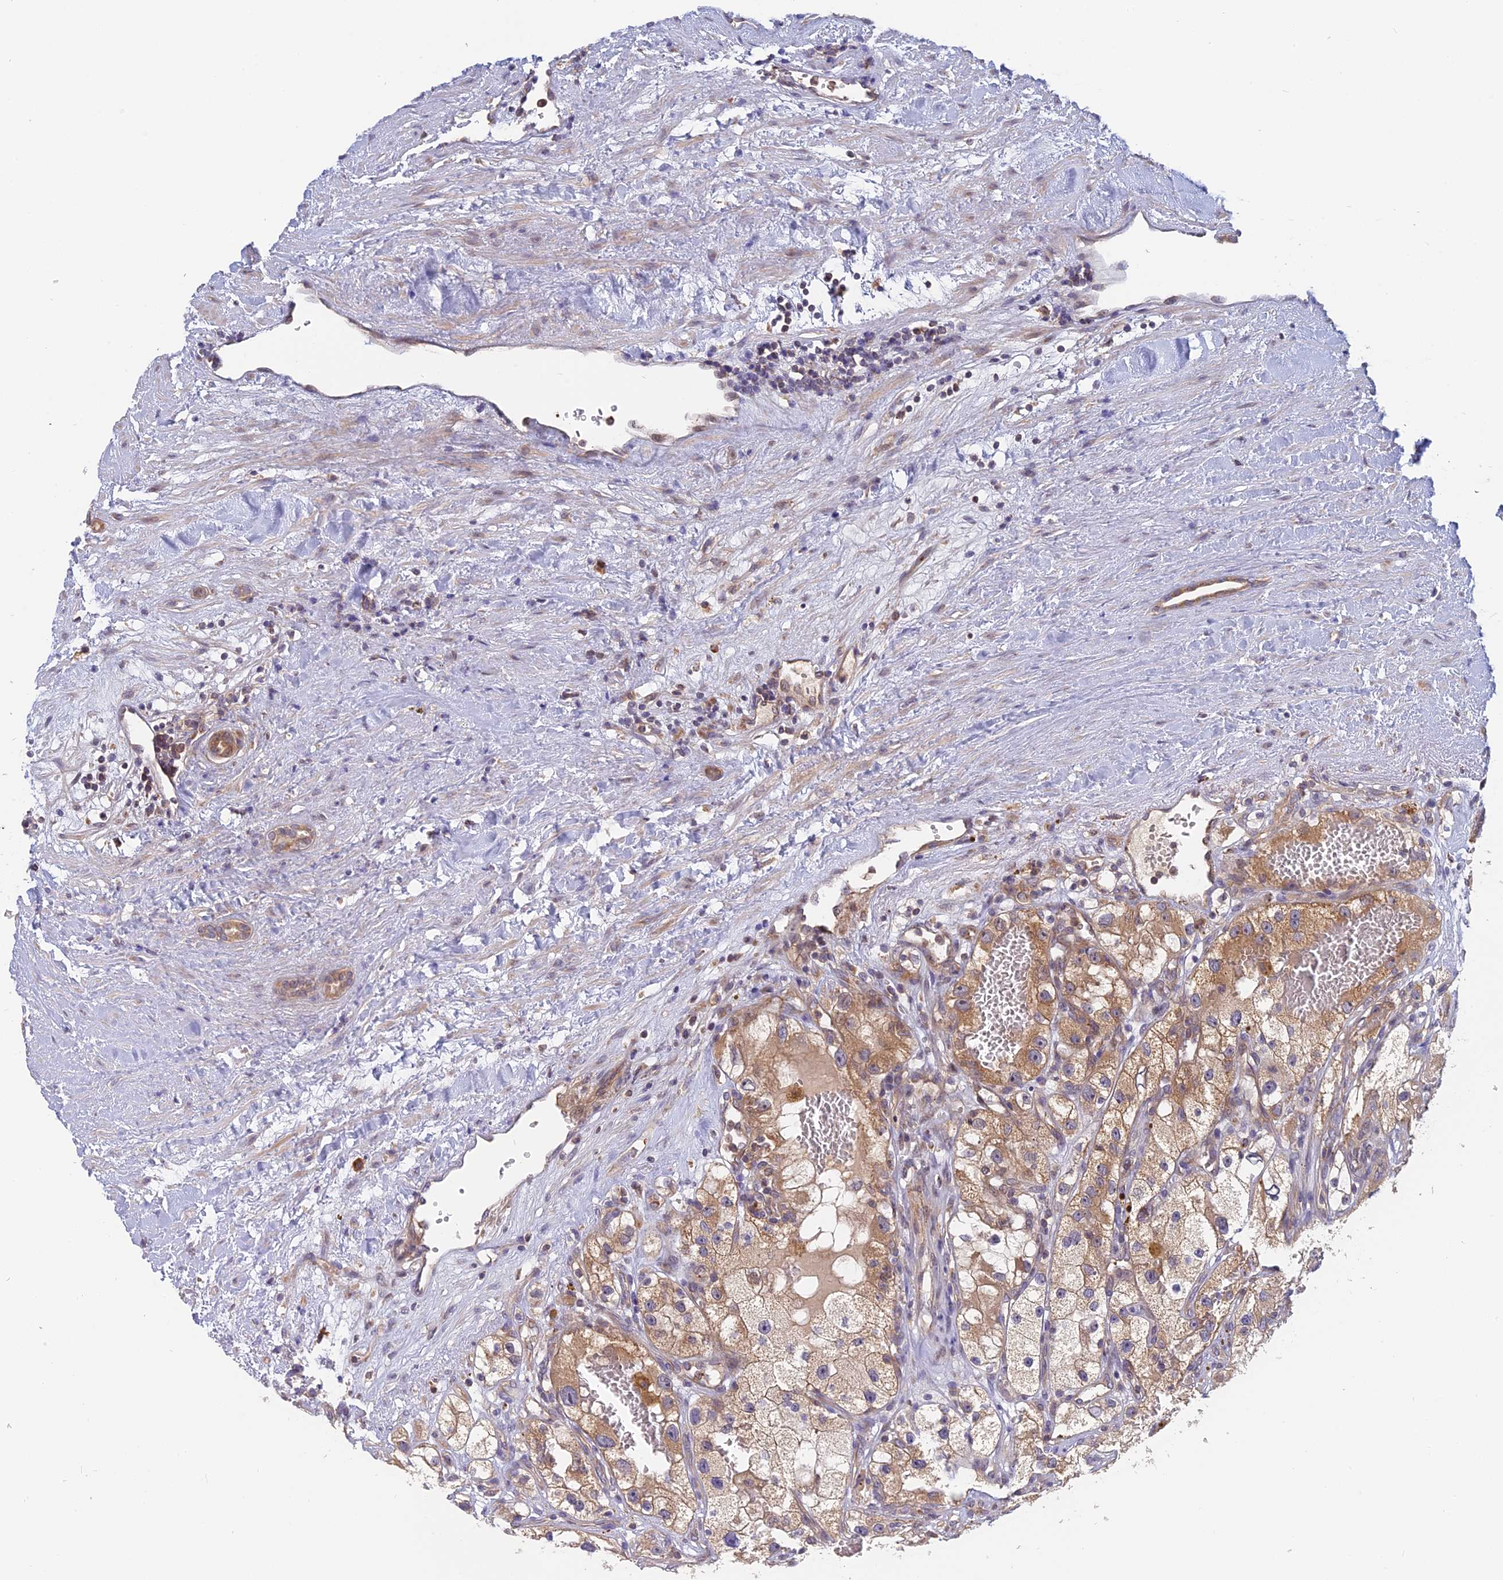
{"staining": {"intensity": "moderate", "quantity": "25%-75%", "location": "cytoplasmic/membranous"}, "tissue": "renal cancer", "cell_type": "Tumor cells", "image_type": "cancer", "snomed": [{"axis": "morphology", "description": "Adenocarcinoma, NOS"}, {"axis": "topography", "description": "Kidney"}], "caption": "Renal cancer stained for a protein shows moderate cytoplasmic/membranous positivity in tumor cells.", "gene": "IL21R", "patient": {"sex": "female", "age": 57}}